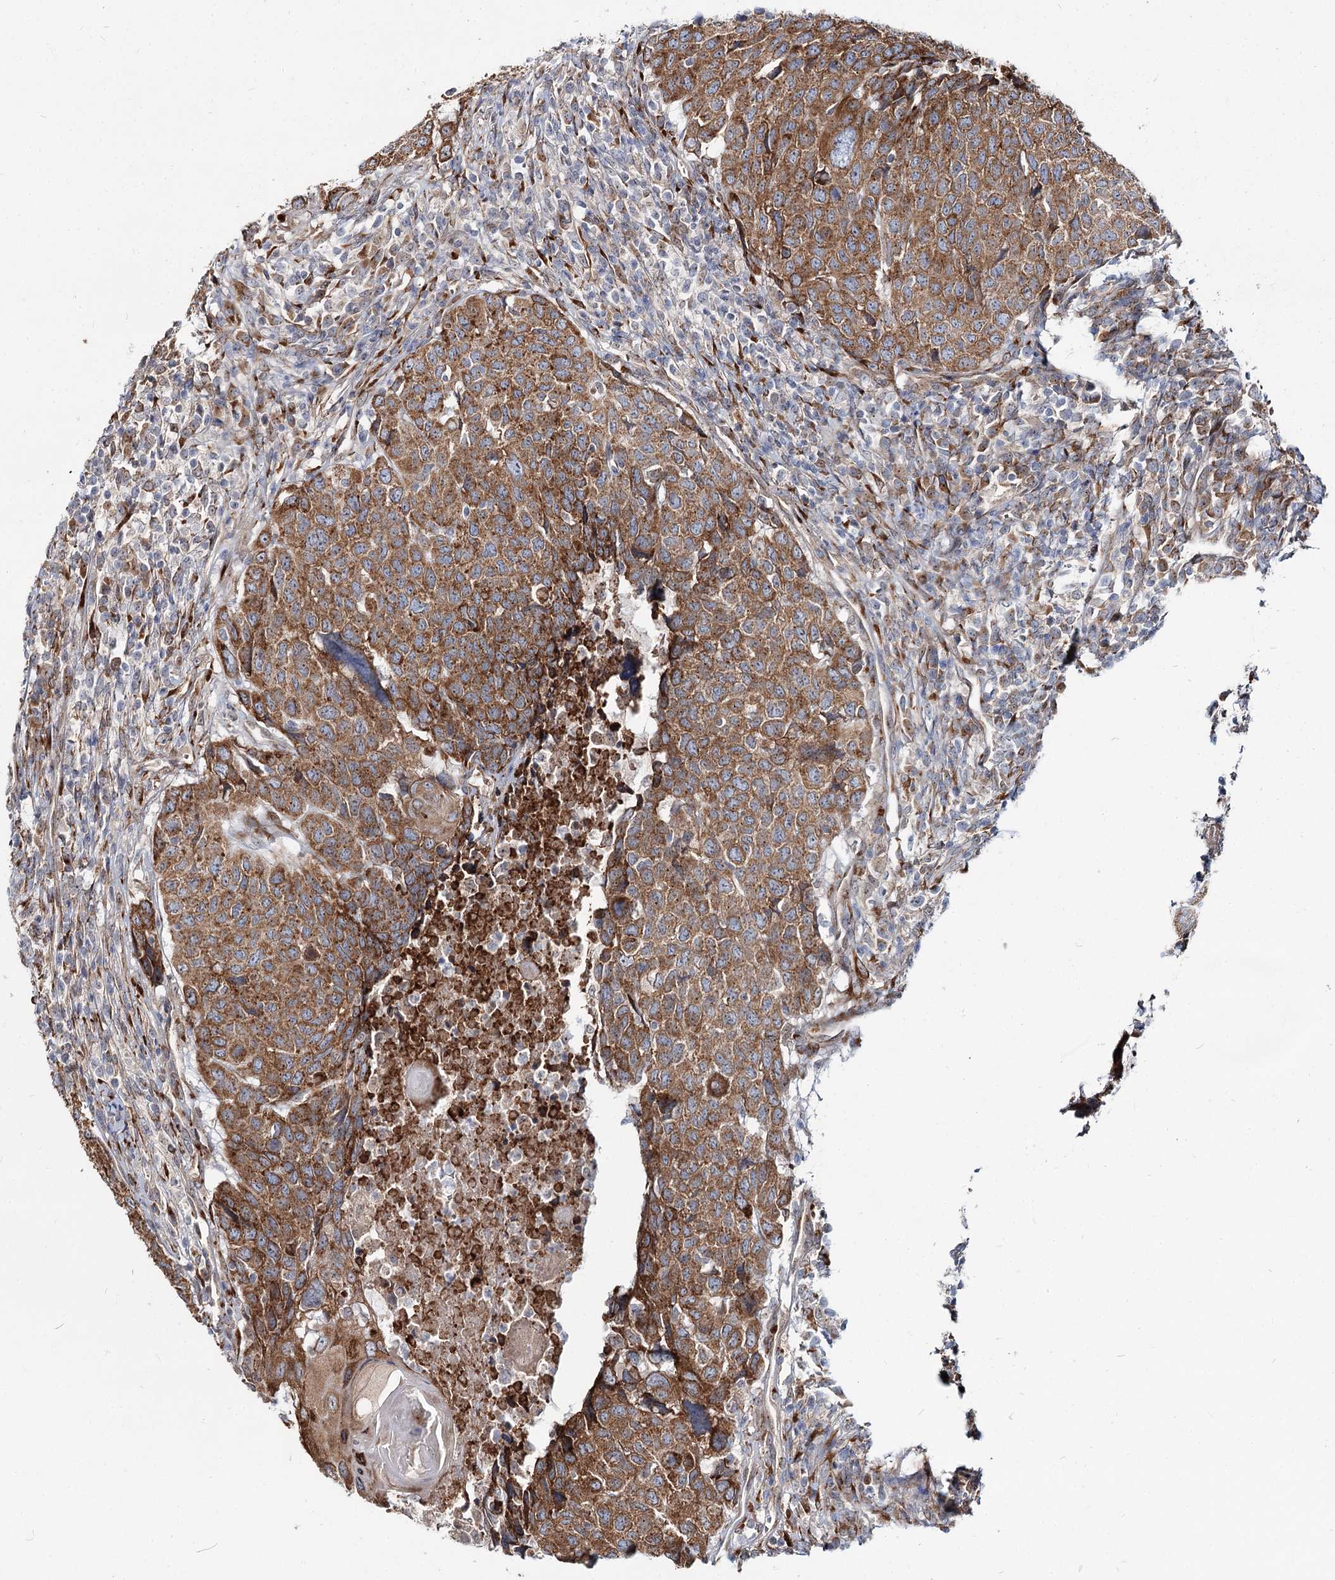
{"staining": {"intensity": "moderate", "quantity": ">75%", "location": "cytoplasmic/membranous"}, "tissue": "head and neck cancer", "cell_type": "Tumor cells", "image_type": "cancer", "snomed": [{"axis": "morphology", "description": "Squamous cell carcinoma, NOS"}, {"axis": "topography", "description": "Head-Neck"}], "caption": "Immunohistochemical staining of head and neck cancer reveals medium levels of moderate cytoplasmic/membranous staining in approximately >75% of tumor cells.", "gene": "SPART", "patient": {"sex": "male", "age": 66}}